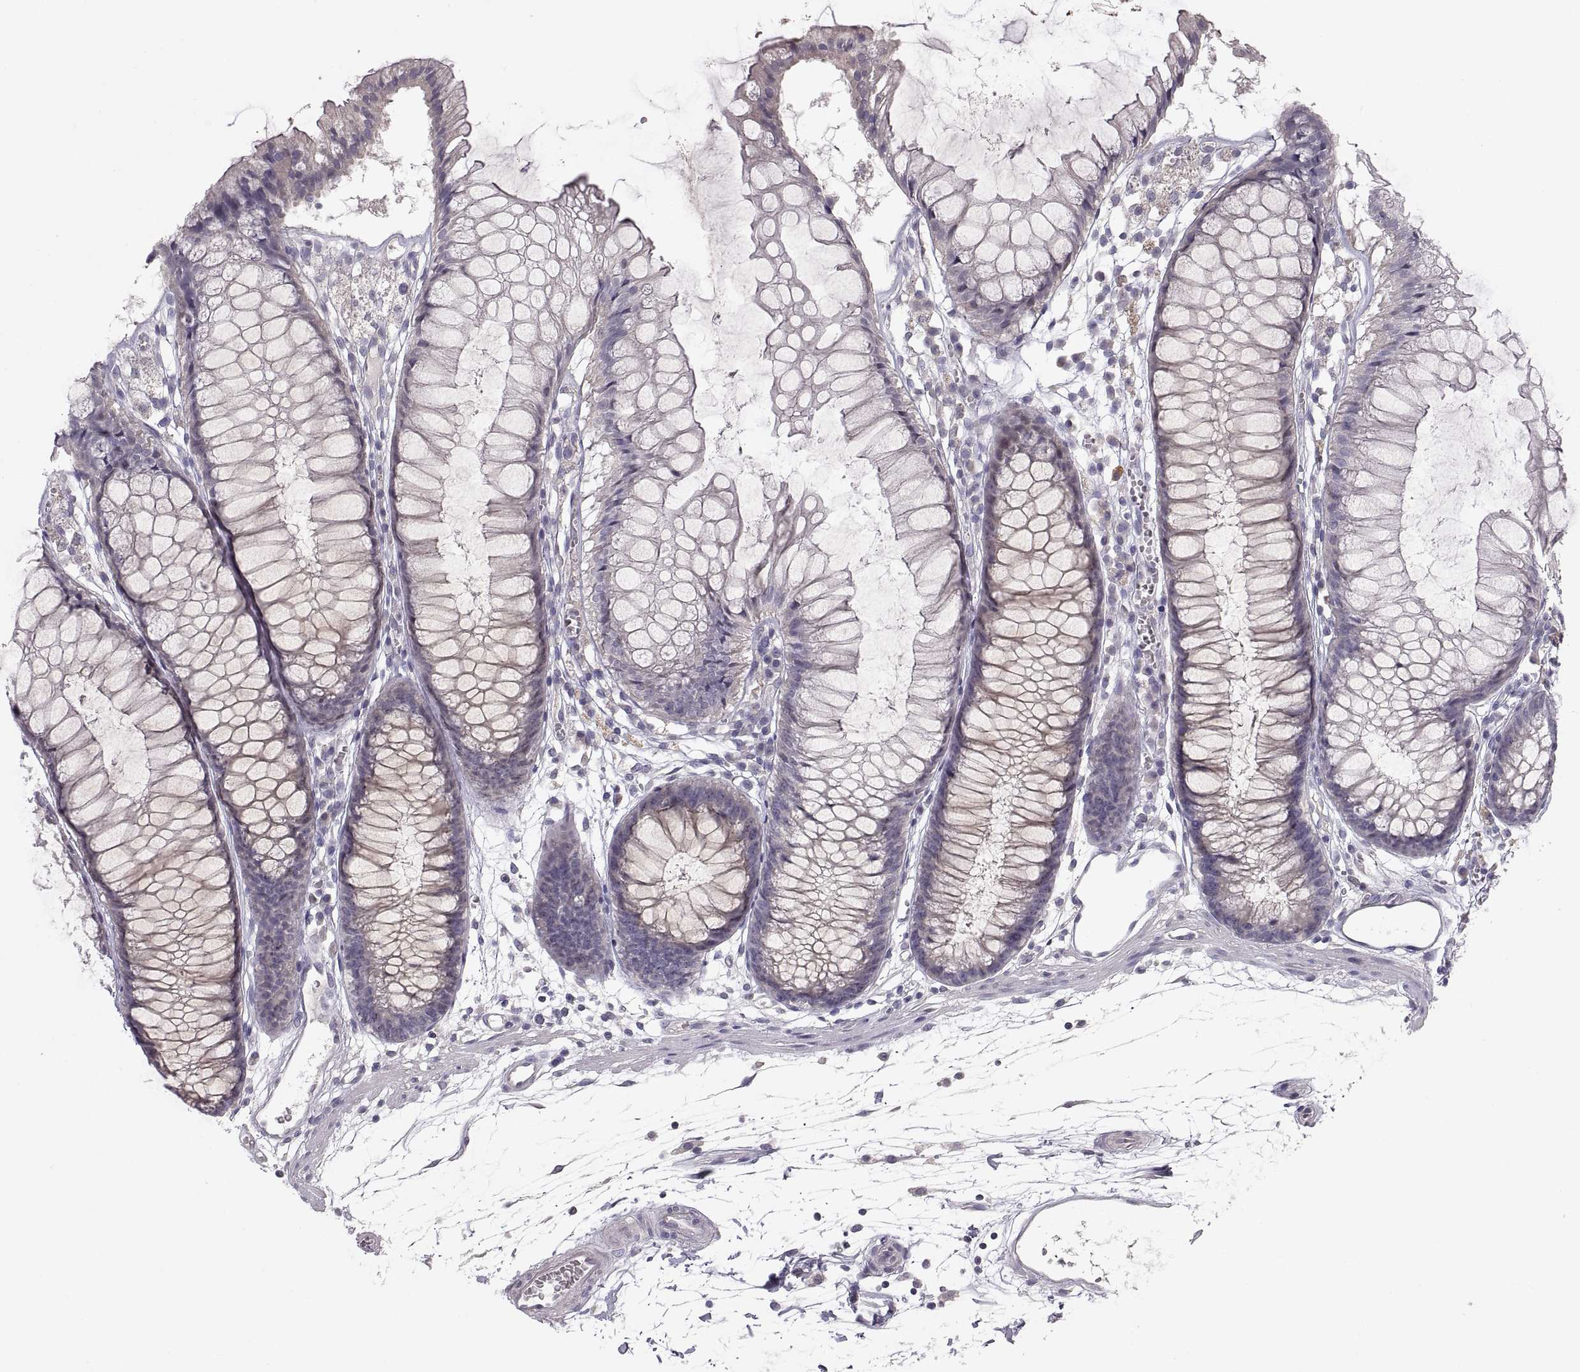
{"staining": {"intensity": "negative", "quantity": "none", "location": "none"}, "tissue": "colon", "cell_type": "Endothelial cells", "image_type": "normal", "snomed": [{"axis": "morphology", "description": "Normal tissue, NOS"}, {"axis": "morphology", "description": "Adenocarcinoma, NOS"}, {"axis": "topography", "description": "Colon"}], "caption": "This is an immunohistochemistry photomicrograph of benign human colon. There is no positivity in endothelial cells.", "gene": "PAX2", "patient": {"sex": "male", "age": 65}}